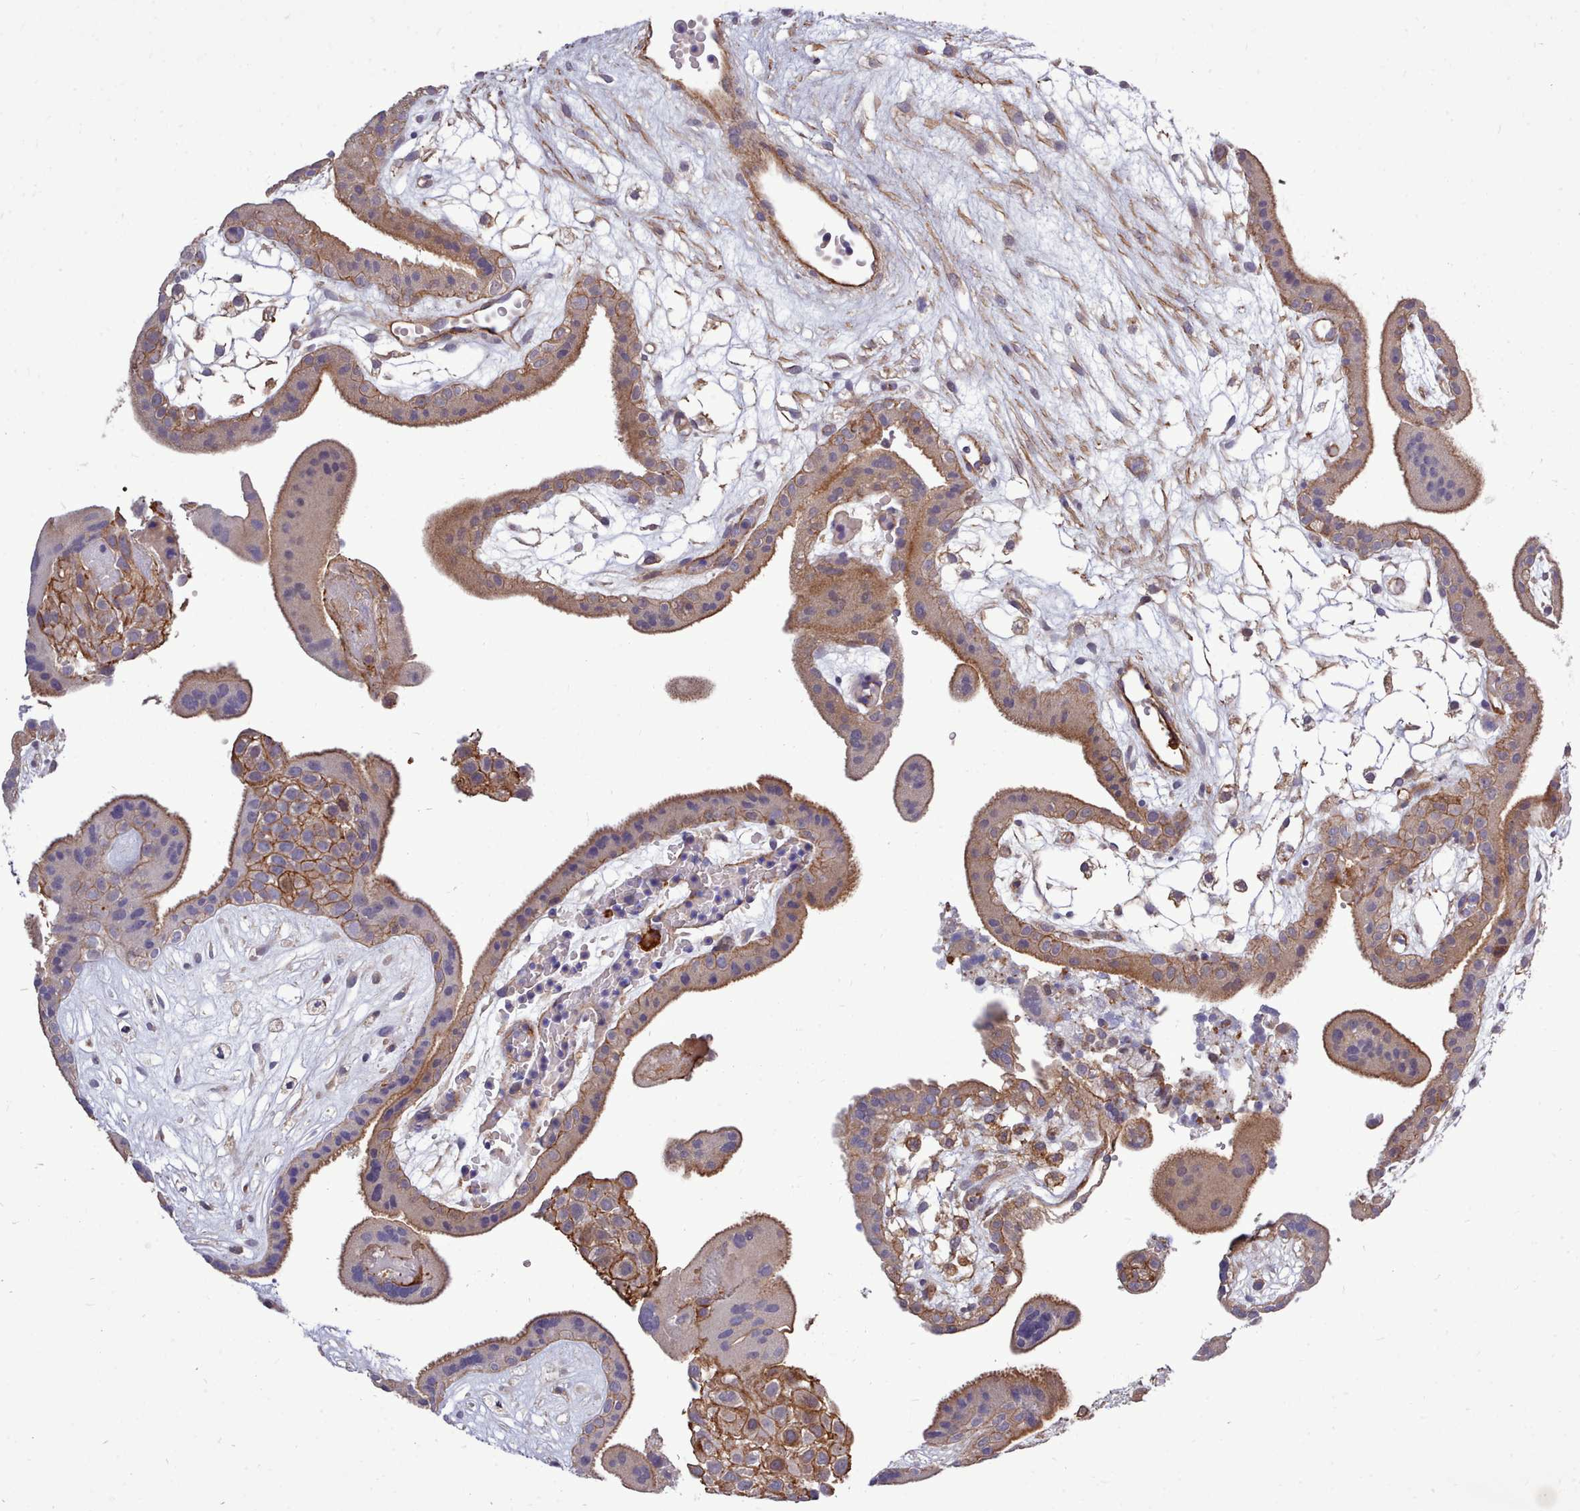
{"staining": {"intensity": "weak", "quantity": ">75%", "location": "cytoplasmic/membranous"}, "tissue": "placenta", "cell_type": "Decidual cells", "image_type": "normal", "snomed": [{"axis": "morphology", "description": "Normal tissue, NOS"}, {"axis": "topography", "description": "Placenta"}], "caption": "Protein expression analysis of benign placenta shows weak cytoplasmic/membranous staining in about >75% of decidual cells.", "gene": "STUB1", "patient": {"sex": "female", "age": 18}}